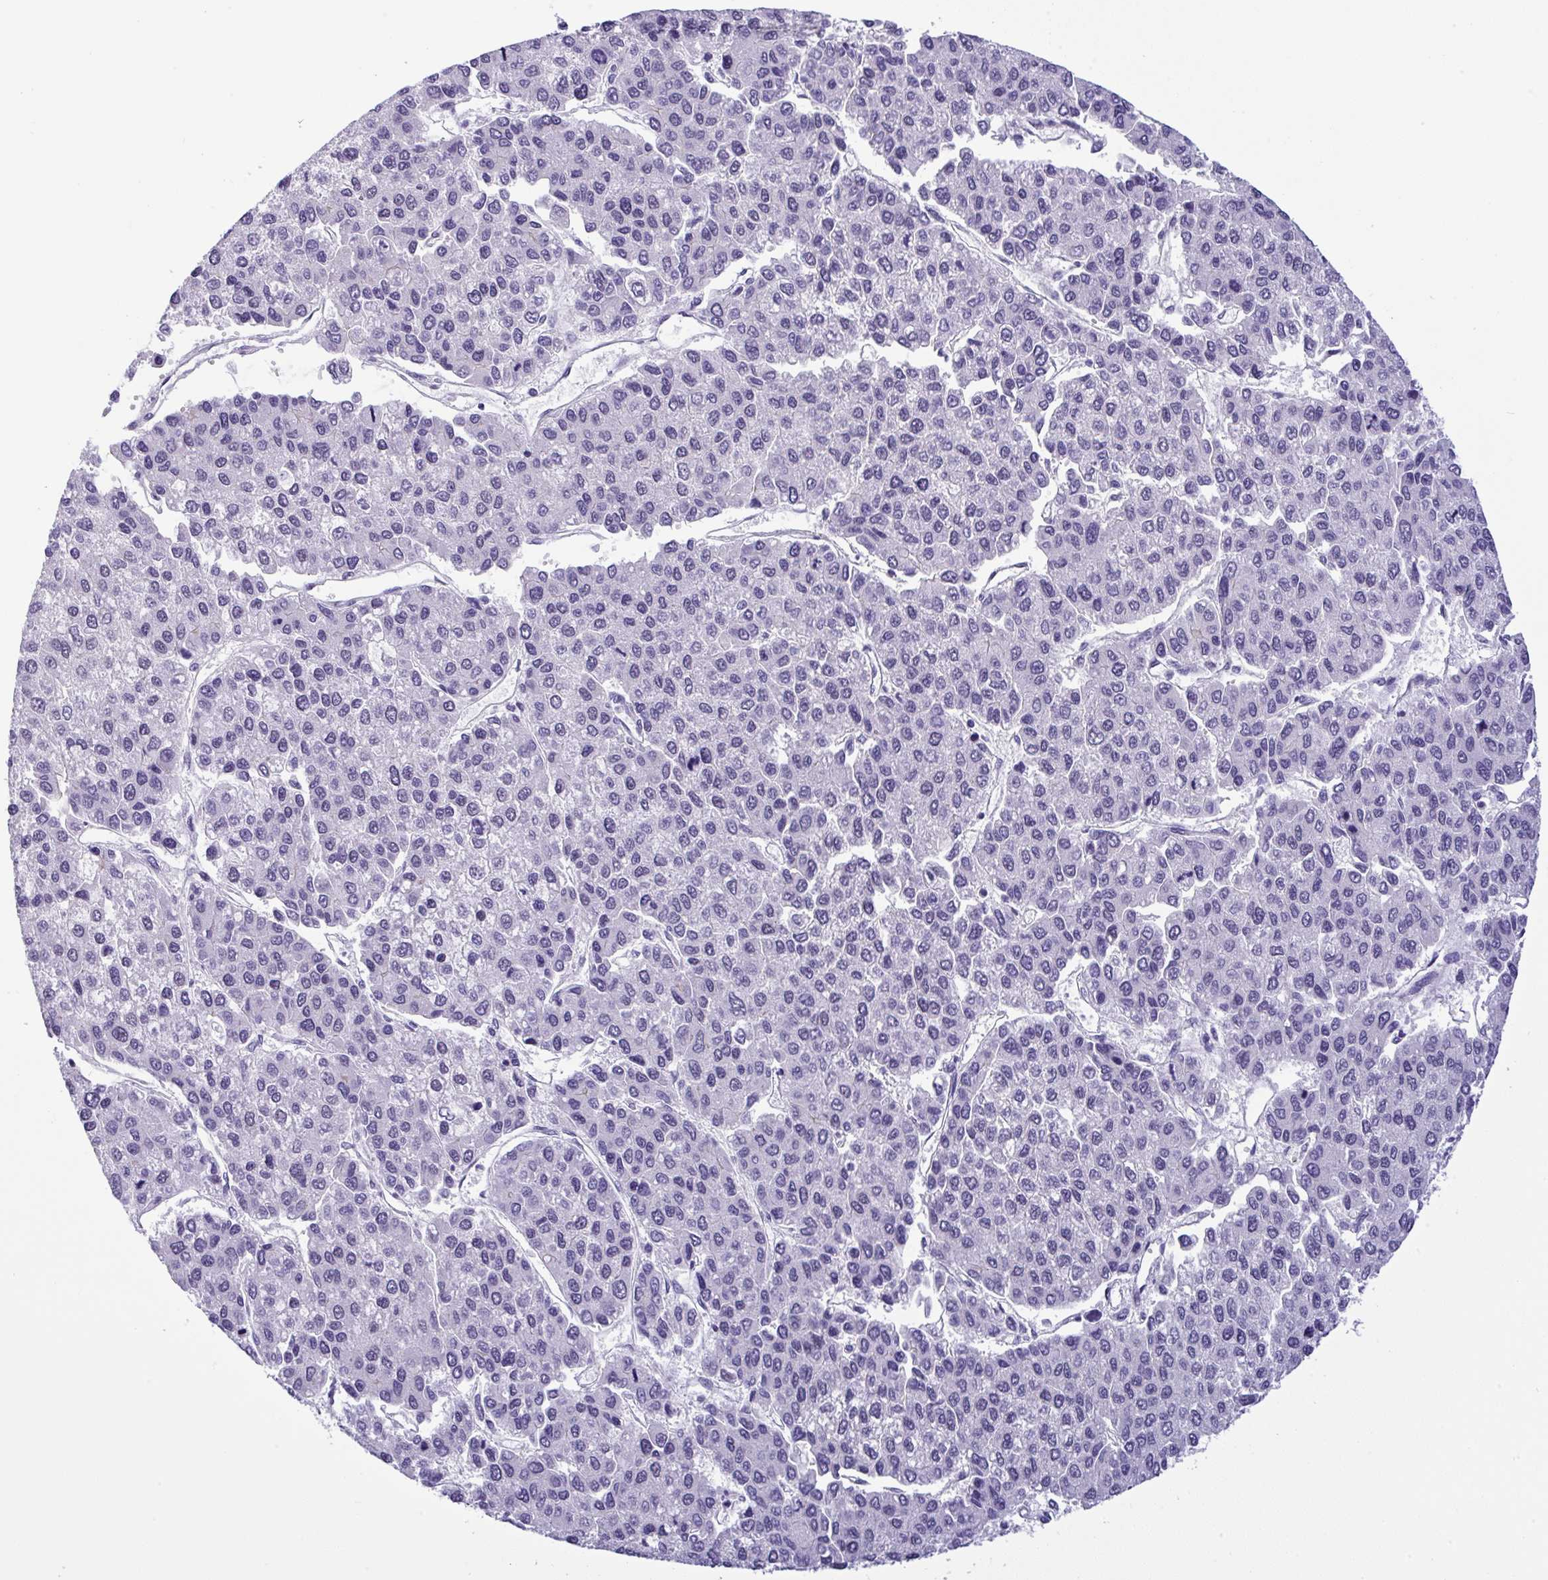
{"staining": {"intensity": "negative", "quantity": "none", "location": "none"}, "tissue": "liver cancer", "cell_type": "Tumor cells", "image_type": "cancer", "snomed": [{"axis": "morphology", "description": "Carcinoma, Hepatocellular, NOS"}, {"axis": "topography", "description": "Liver"}], "caption": "This is a micrograph of immunohistochemistry staining of liver hepatocellular carcinoma, which shows no positivity in tumor cells. Brightfield microscopy of immunohistochemistry stained with DAB (brown) and hematoxylin (blue), captured at high magnification.", "gene": "YBX2", "patient": {"sex": "female", "age": 66}}